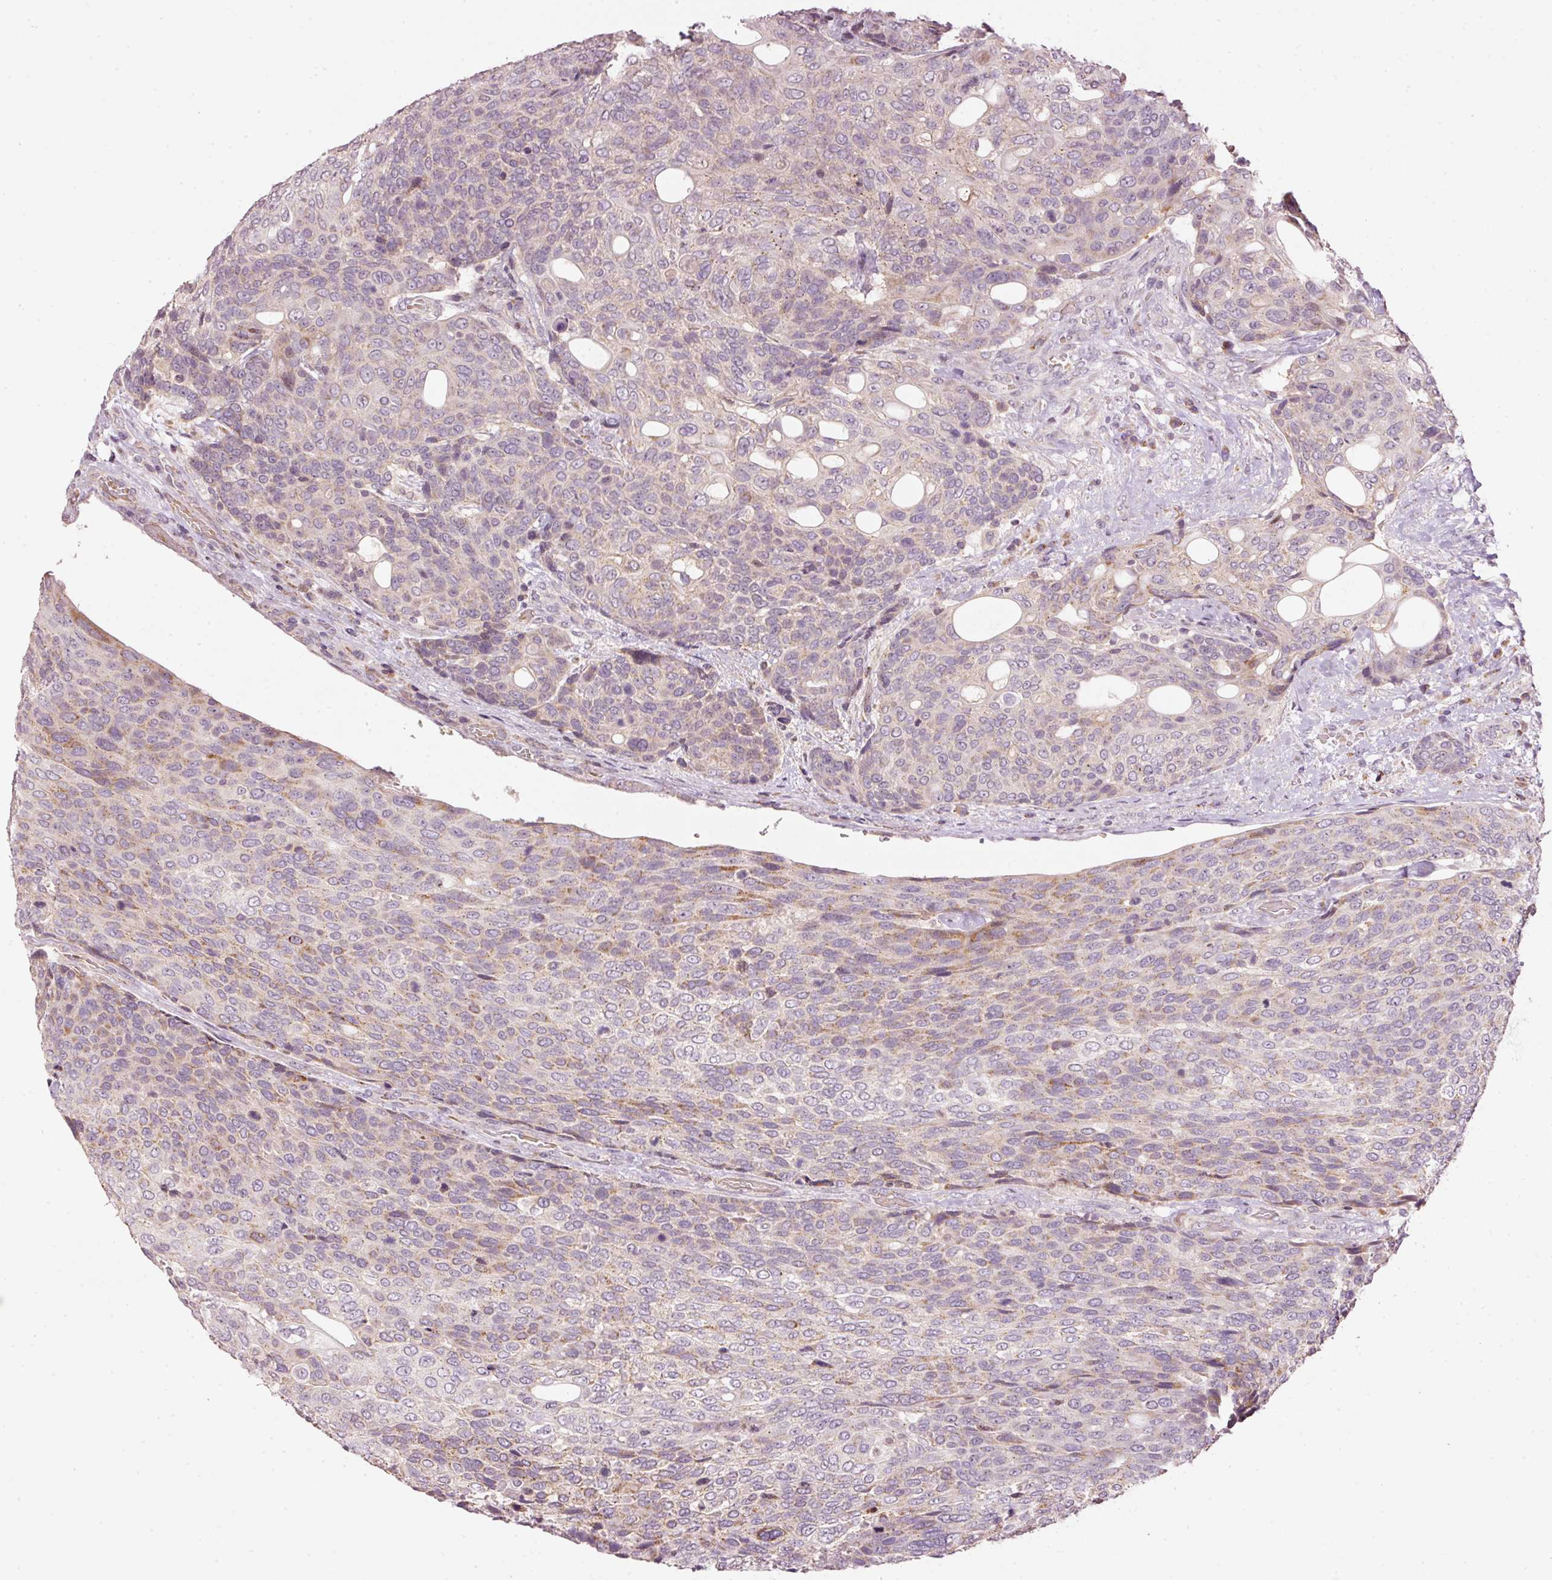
{"staining": {"intensity": "weak", "quantity": "25%-75%", "location": "cytoplasmic/membranous"}, "tissue": "urothelial cancer", "cell_type": "Tumor cells", "image_type": "cancer", "snomed": [{"axis": "morphology", "description": "Urothelial carcinoma, High grade"}, {"axis": "topography", "description": "Urinary bladder"}], "caption": "High-grade urothelial carcinoma stained for a protein shows weak cytoplasmic/membranous positivity in tumor cells.", "gene": "TOB2", "patient": {"sex": "female", "age": 70}}